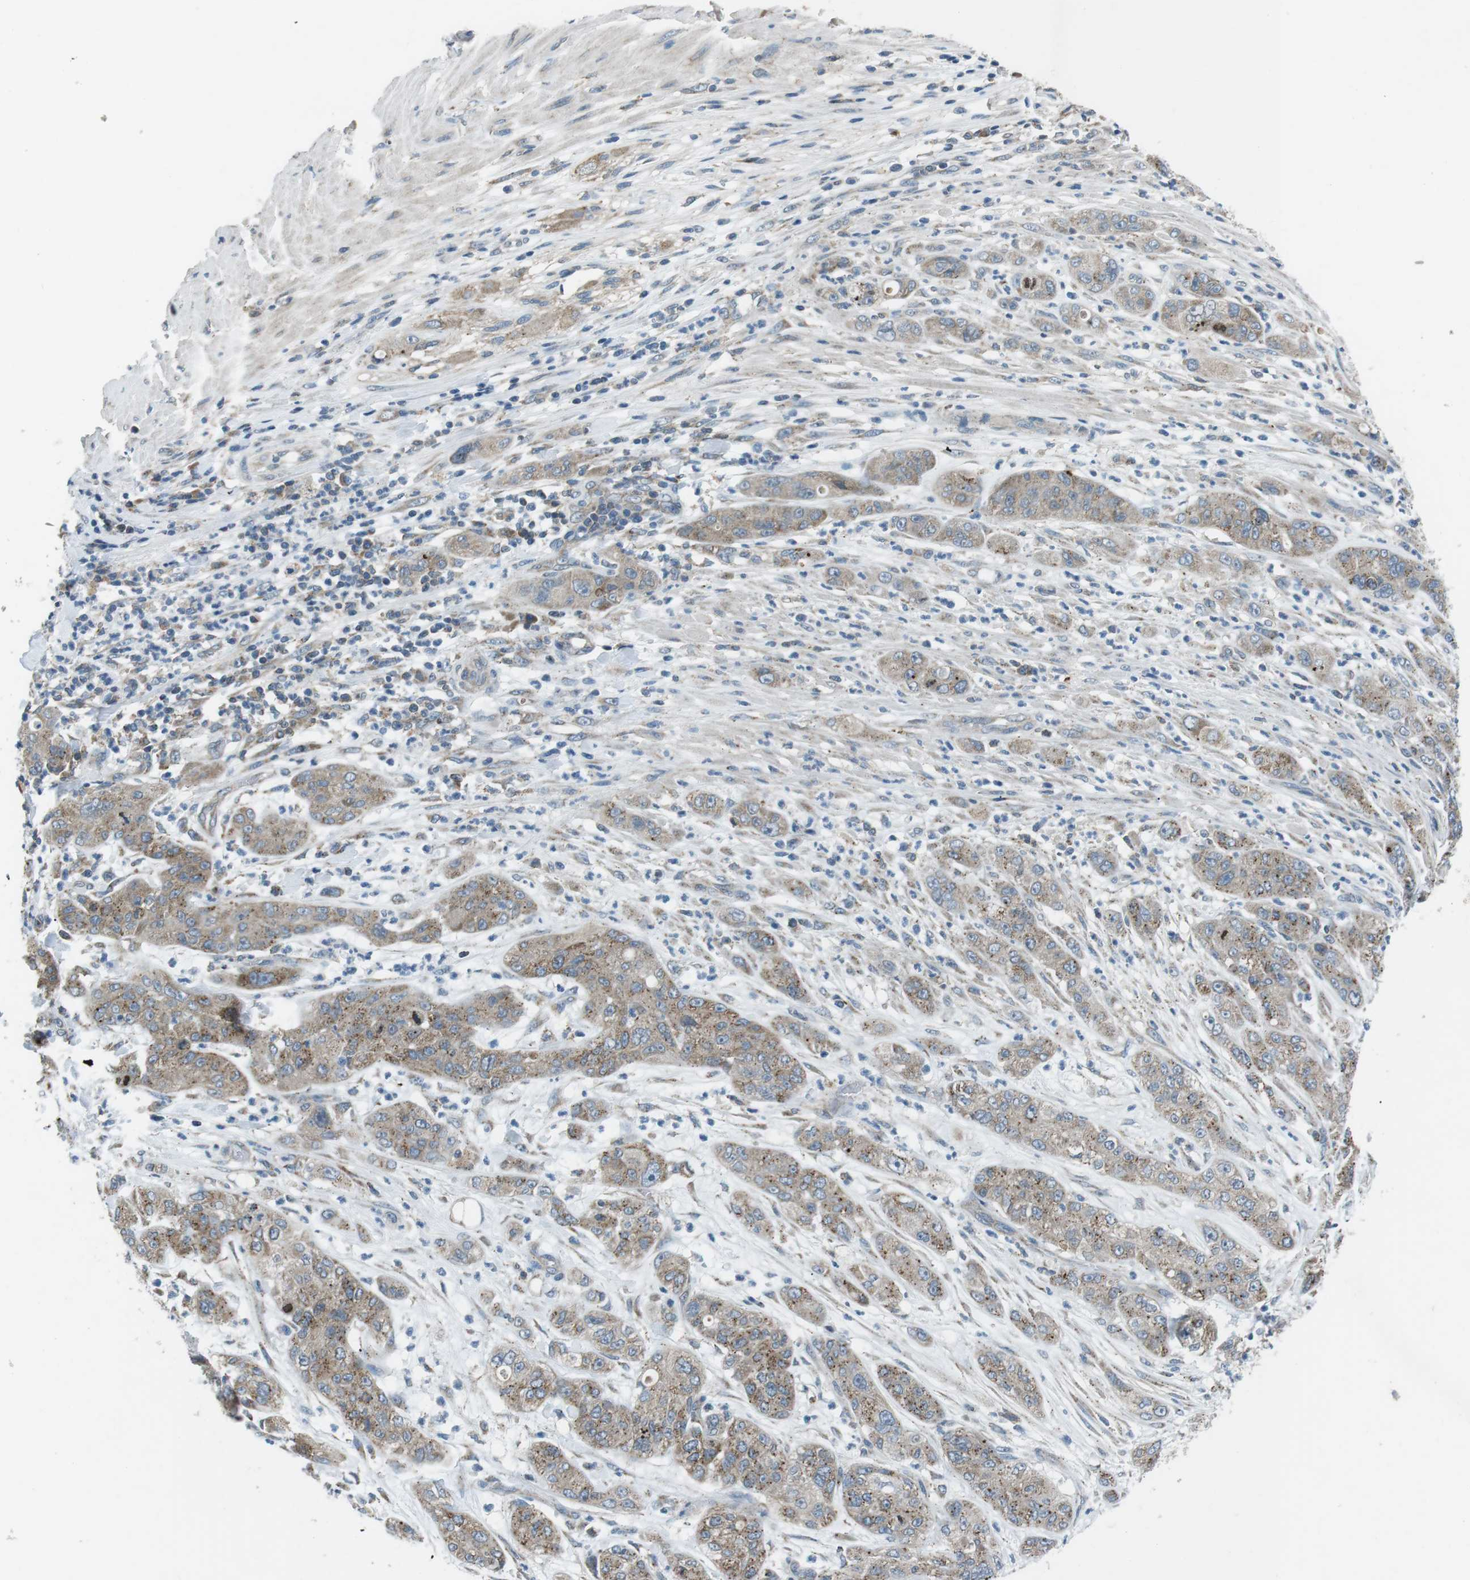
{"staining": {"intensity": "weak", "quantity": "25%-75%", "location": "cytoplasmic/membranous"}, "tissue": "pancreatic cancer", "cell_type": "Tumor cells", "image_type": "cancer", "snomed": [{"axis": "morphology", "description": "Adenocarcinoma, NOS"}, {"axis": "topography", "description": "Pancreas"}], "caption": "This photomicrograph demonstrates pancreatic cancer stained with immunohistochemistry (IHC) to label a protein in brown. The cytoplasmic/membranous of tumor cells show weak positivity for the protein. Nuclei are counter-stained blue.", "gene": "FAM3B", "patient": {"sex": "female", "age": 78}}